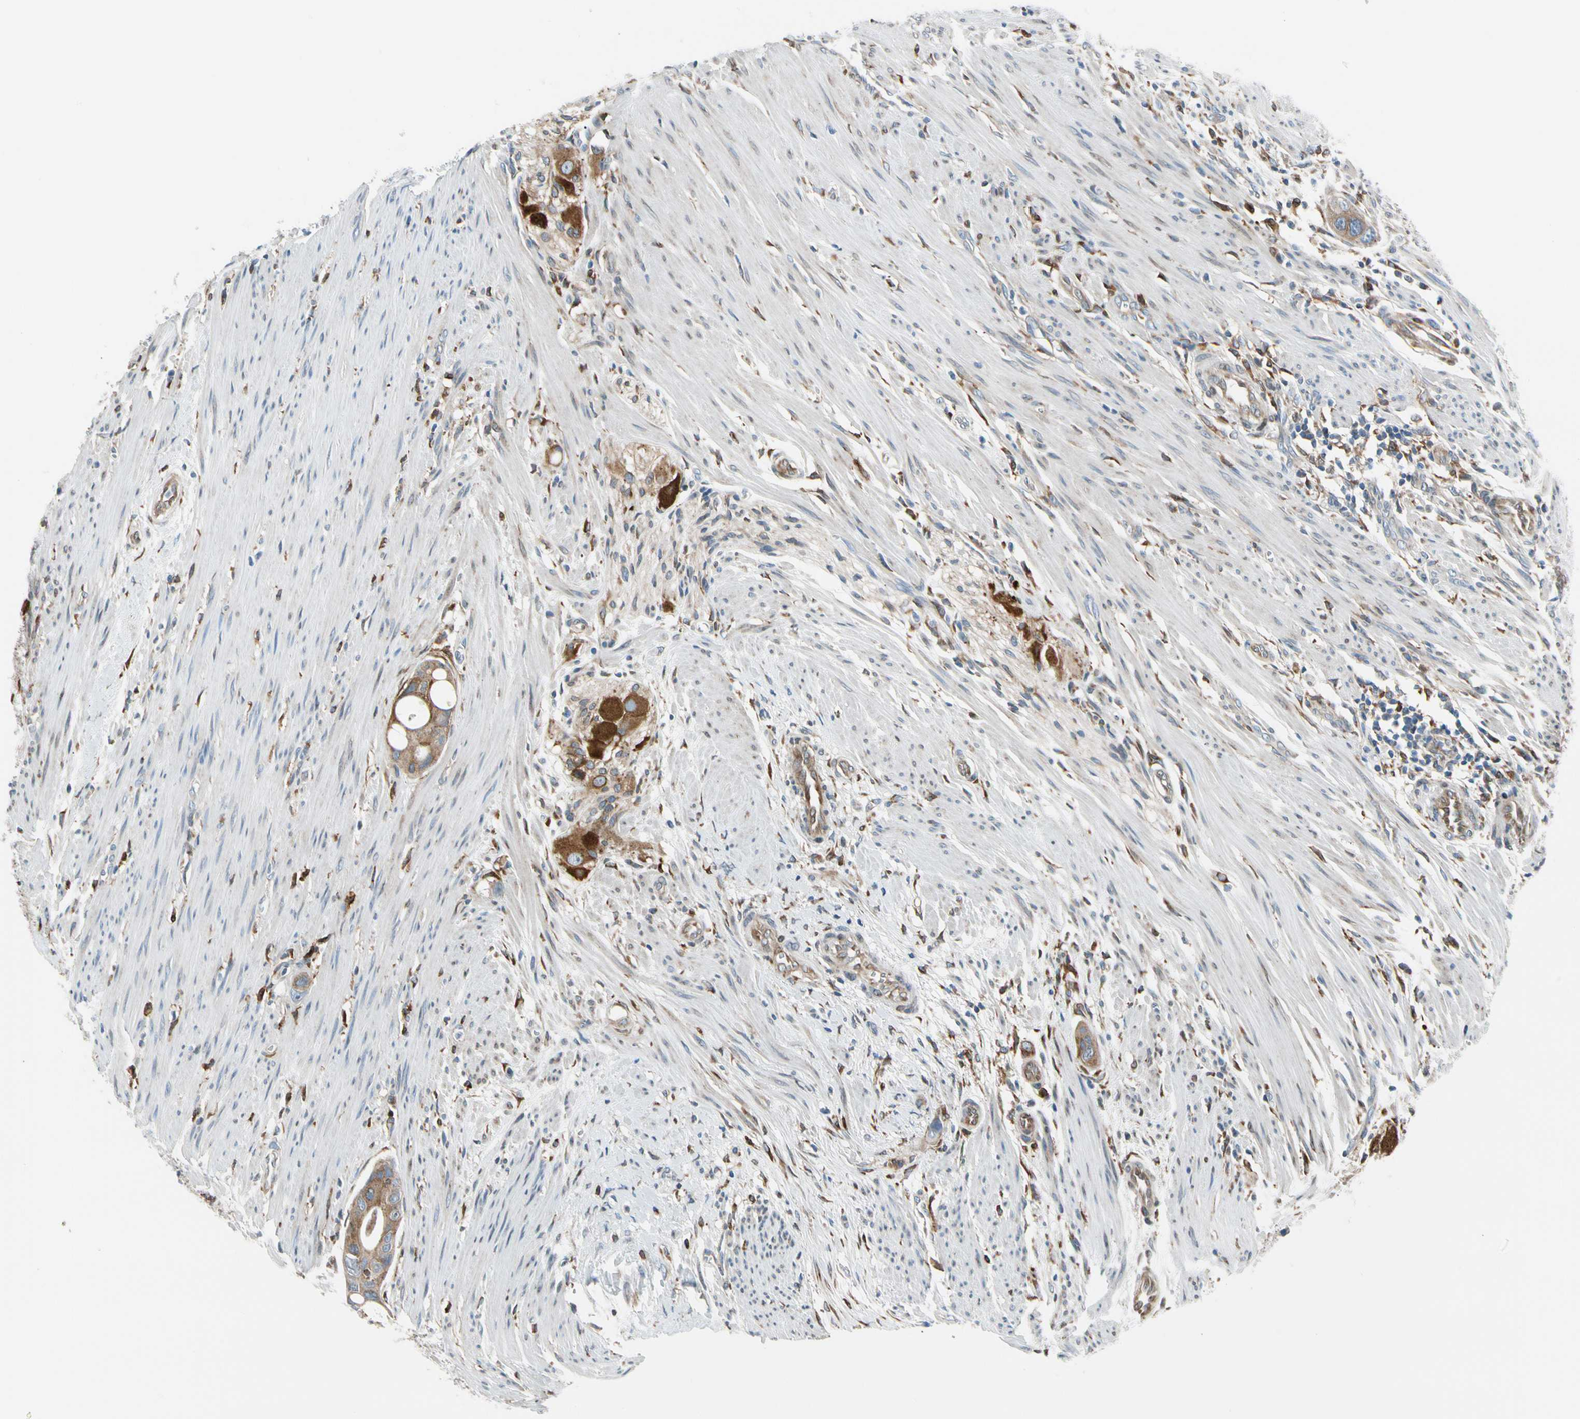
{"staining": {"intensity": "moderate", "quantity": ">75%", "location": "cytoplasmic/membranous"}, "tissue": "colorectal cancer", "cell_type": "Tumor cells", "image_type": "cancer", "snomed": [{"axis": "morphology", "description": "Adenocarcinoma, NOS"}, {"axis": "topography", "description": "Colon"}], "caption": "The micrograph shows immunohistochemical staining of colorectal adenocarcinoma. There is moderate cytoplasmic/membranous staining is present in about >75% of tumor cells. The staining was performed using DAB (3,3'-diaminobenzidine) to visualize the protein expression in brown, while the nuclei were stained in blue with hematoxylin (Magnification: 20x).", "gene": "NUCB1", "patient": {"sex": "female", "age": 57}}